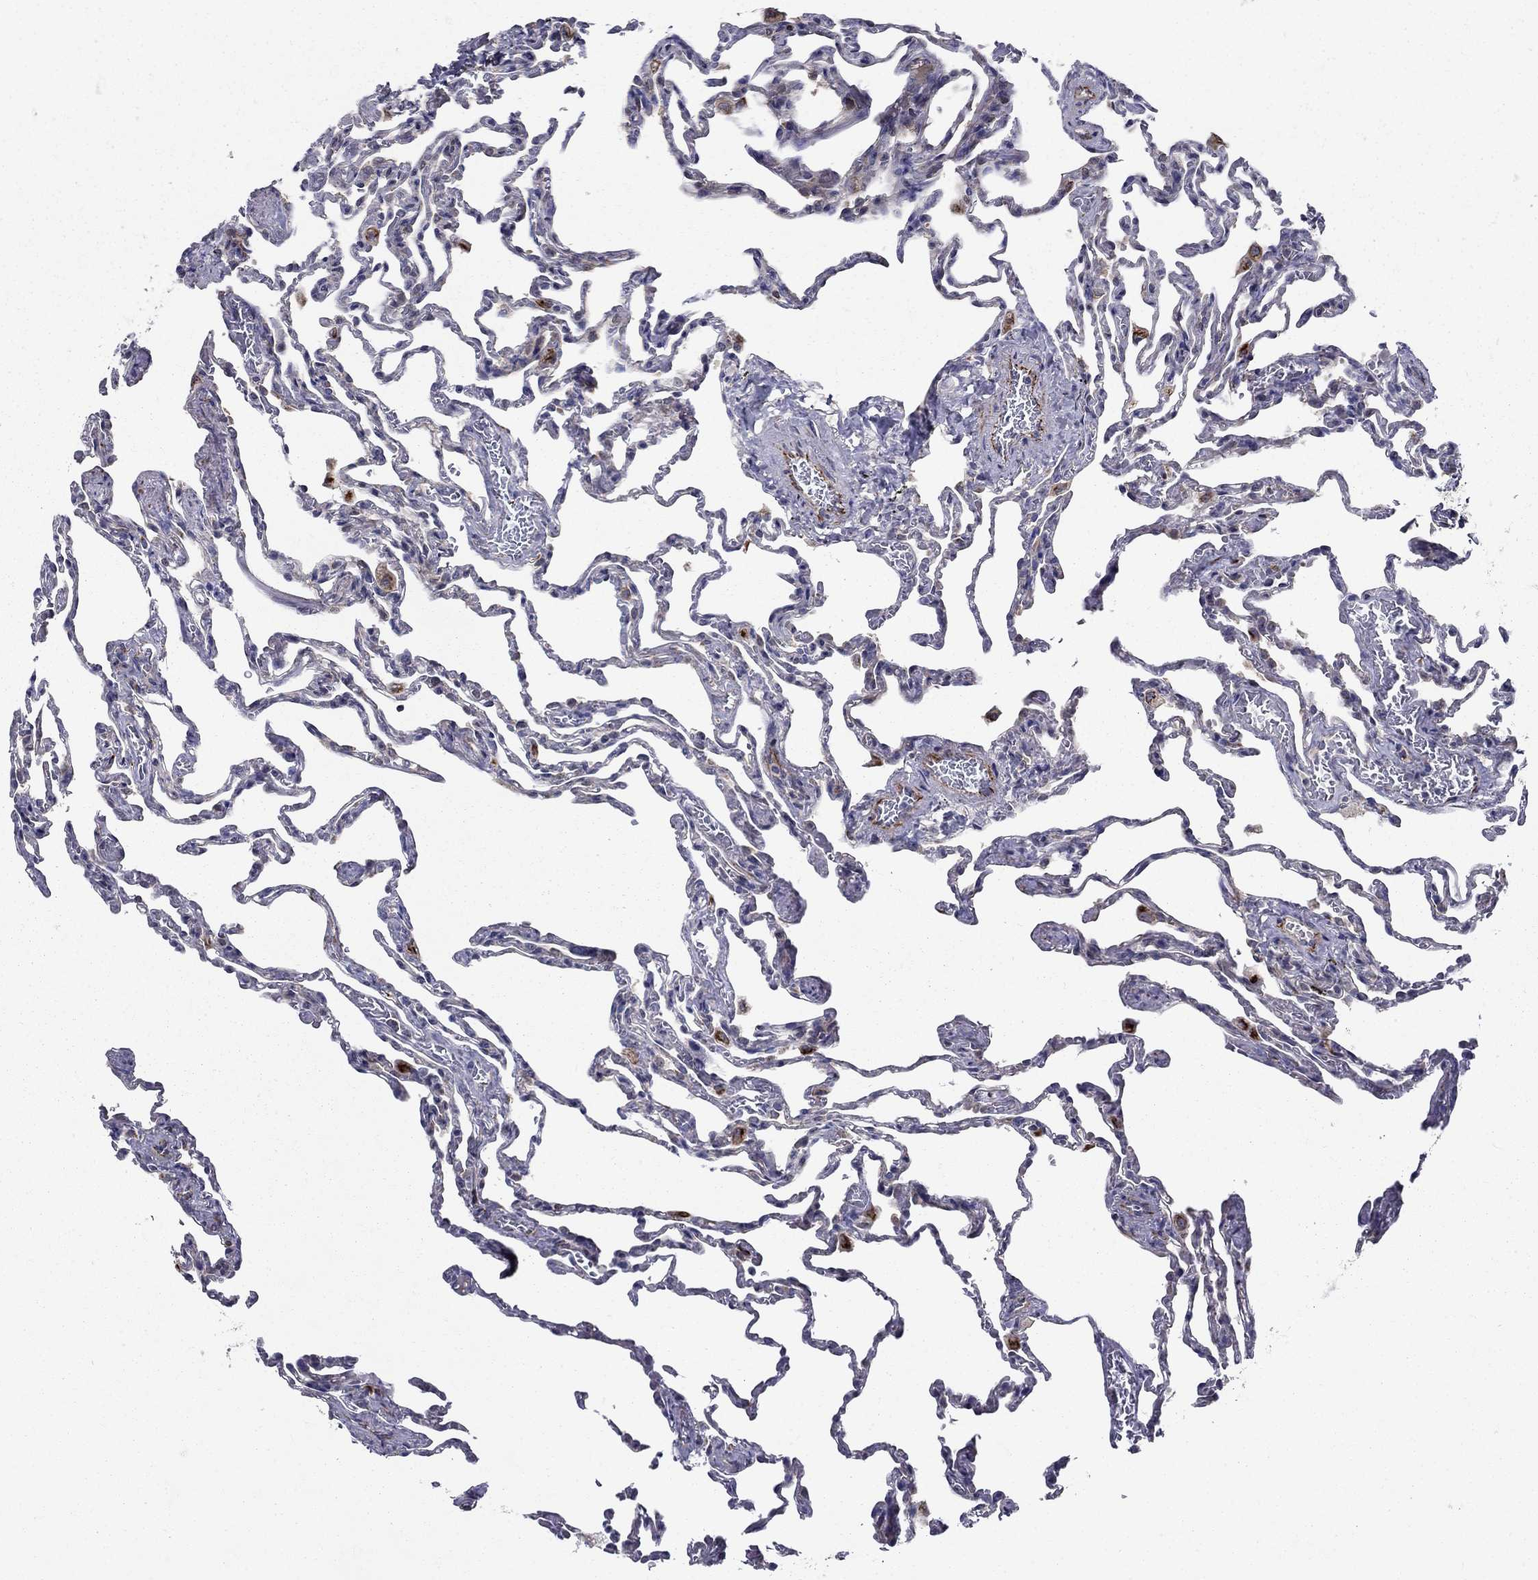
{"staining": {"intensity": "negative", "quantity": "none", "location": "none"}, "tissue": "lung", "cell_type": "Alveolar cells", "image_type": "normal", "snomed": [{"axis": "morphology", "description": "Normal tissue, NOS"}, {"axis": "topography", "description": "Lung"}], "caption": "Immunohistochemistry of benign lung shows no staining in alveolar cells. Nuclei are stained in blue.", "gene": "LACTB2", "patient": {"sex": "female", "age": 43}}